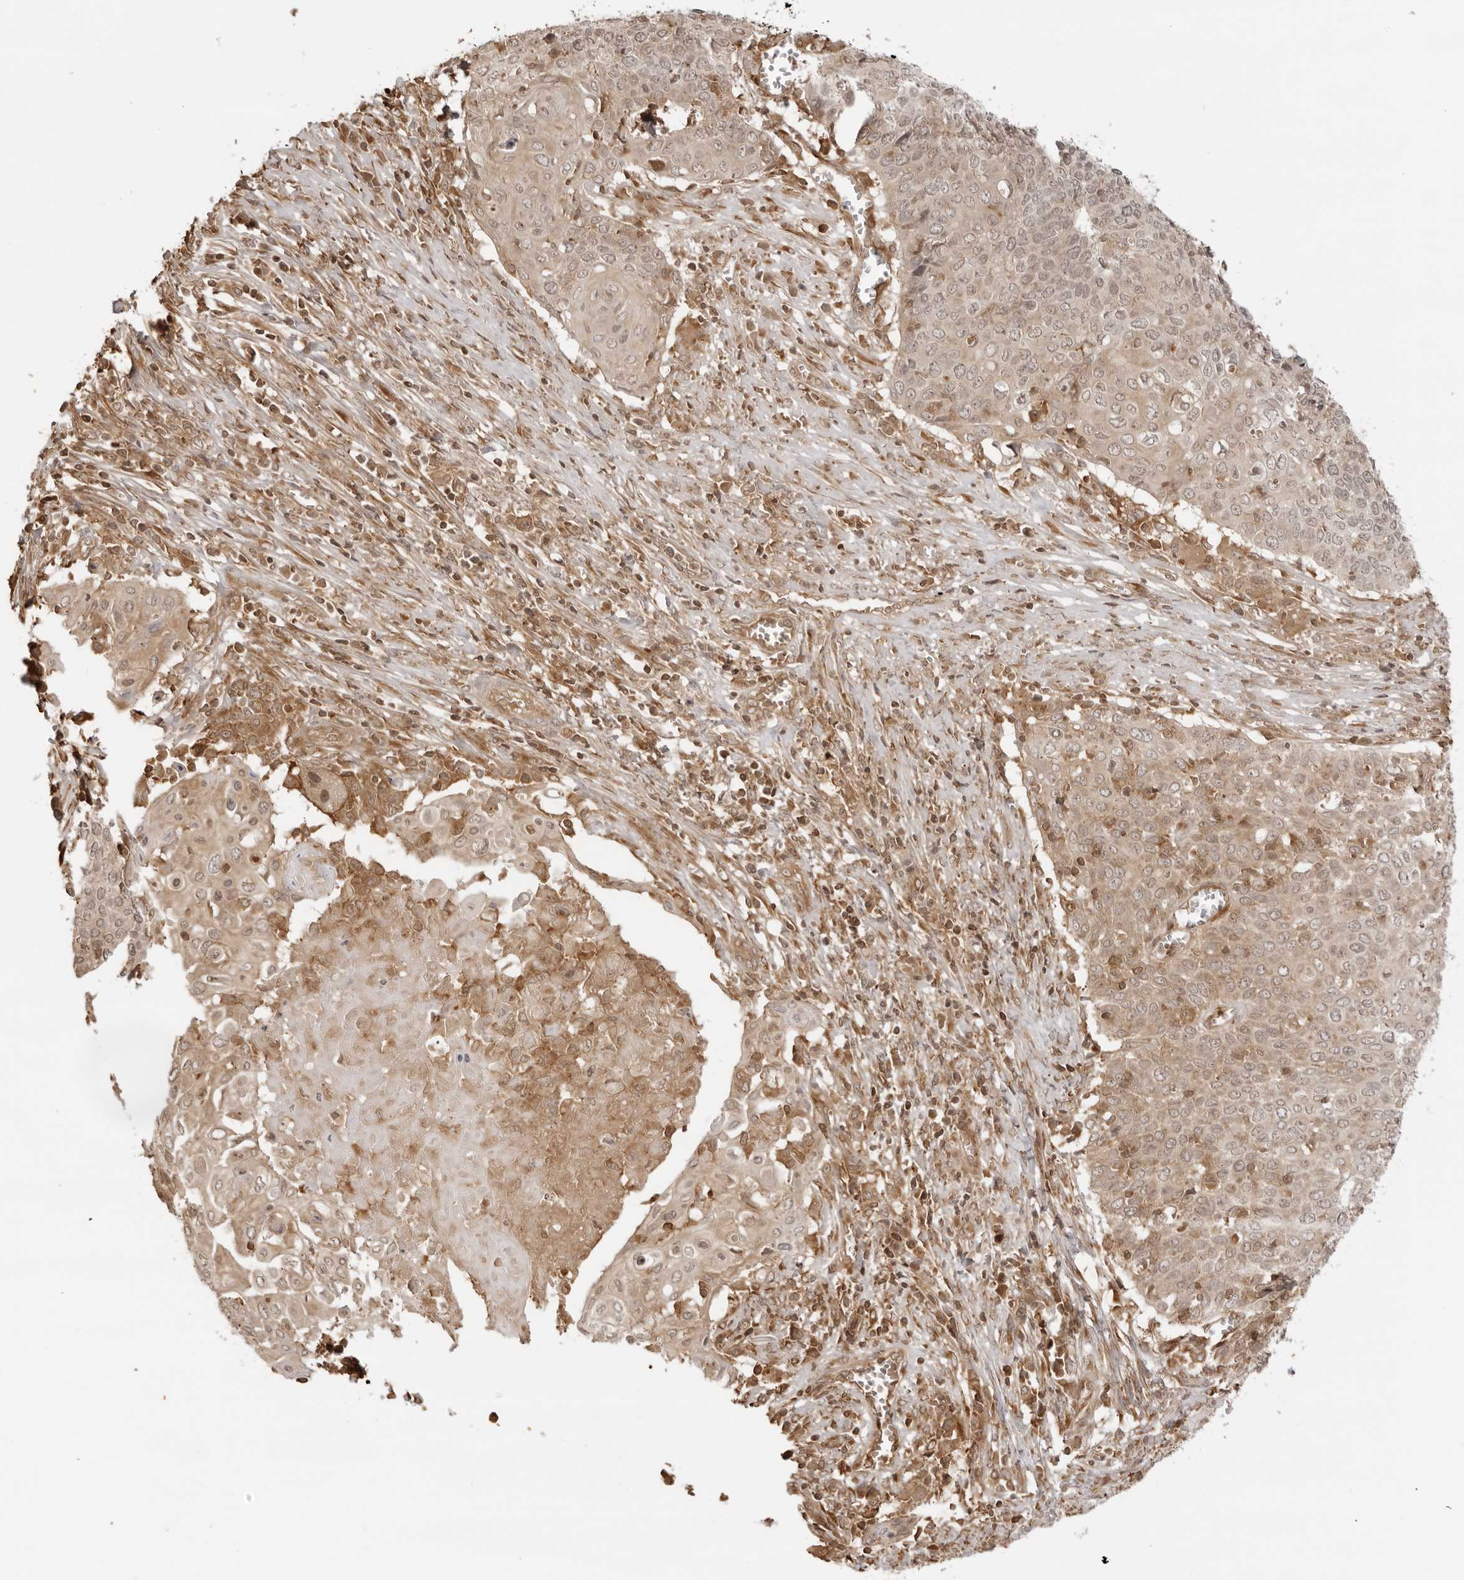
{"staining": {"intensity": "moderate", "quantity": ">75%", "location": "cytoplasmic/membranous,nuclear"}, "tissue": "cervical cancer", "cell_type": "Tumor cells", "image_type": "cancer", "snomed": [{"axis": "morphology", "description": "Squamous cell carcinoma, NOS"}, {"axis": "topography", "description": "Cervix"}], "caption": "Immunohistochemical staining of squamous cell carcinoma (cervical) displays medium levels of moderate cytoplasmic/membranous and nuclear positivity in about >75% of tumor cells. (DAB (3,3'-diaminobenzidine) IHC, brown staining for protein, blue staining for nuclei).", "gene": "IKBKE", "patient": {"sex": "female", "age": 39}}